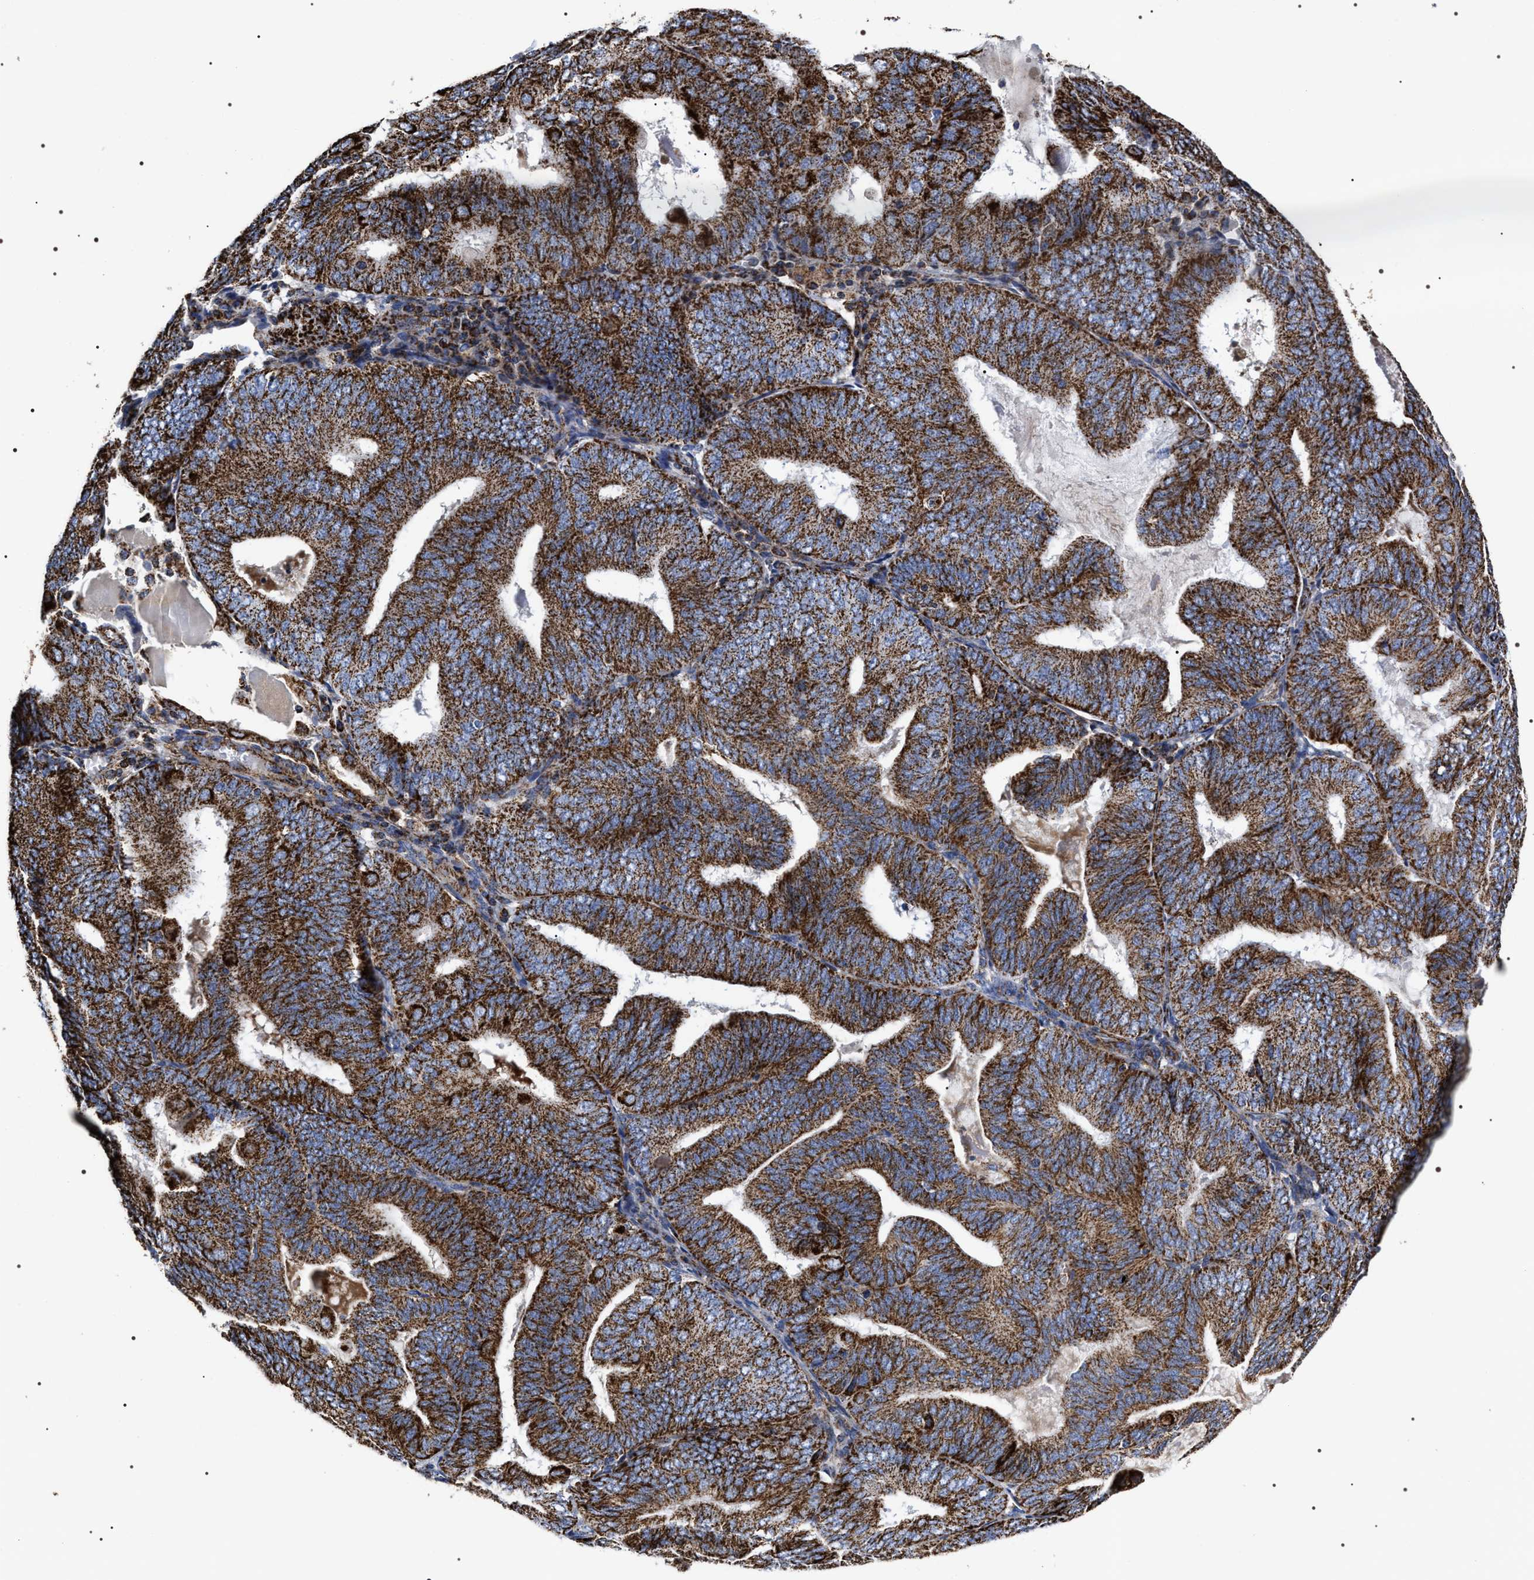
{"staining": {"intensity": "strong", "quantity": ">75%", "location": "cytoplasmic/membranous"}, "tissue": "endometrial cancer", "cell_type": "Tumor cells", "image_type": "cancer", "snomed": [{"axis": "morphology", "description": "Adenocarcinoma, NOS"}, {"axis": "topography", "description": "Endometrium"}], "caption": "Protein staining of endometrial cancer (adenocarcinoma) tissue exhibits strong cytoplasmic/membranous expression in about >75% of tumor cells.", "gene": "COG5", "patient": {"sex": "female", "age": 81}}